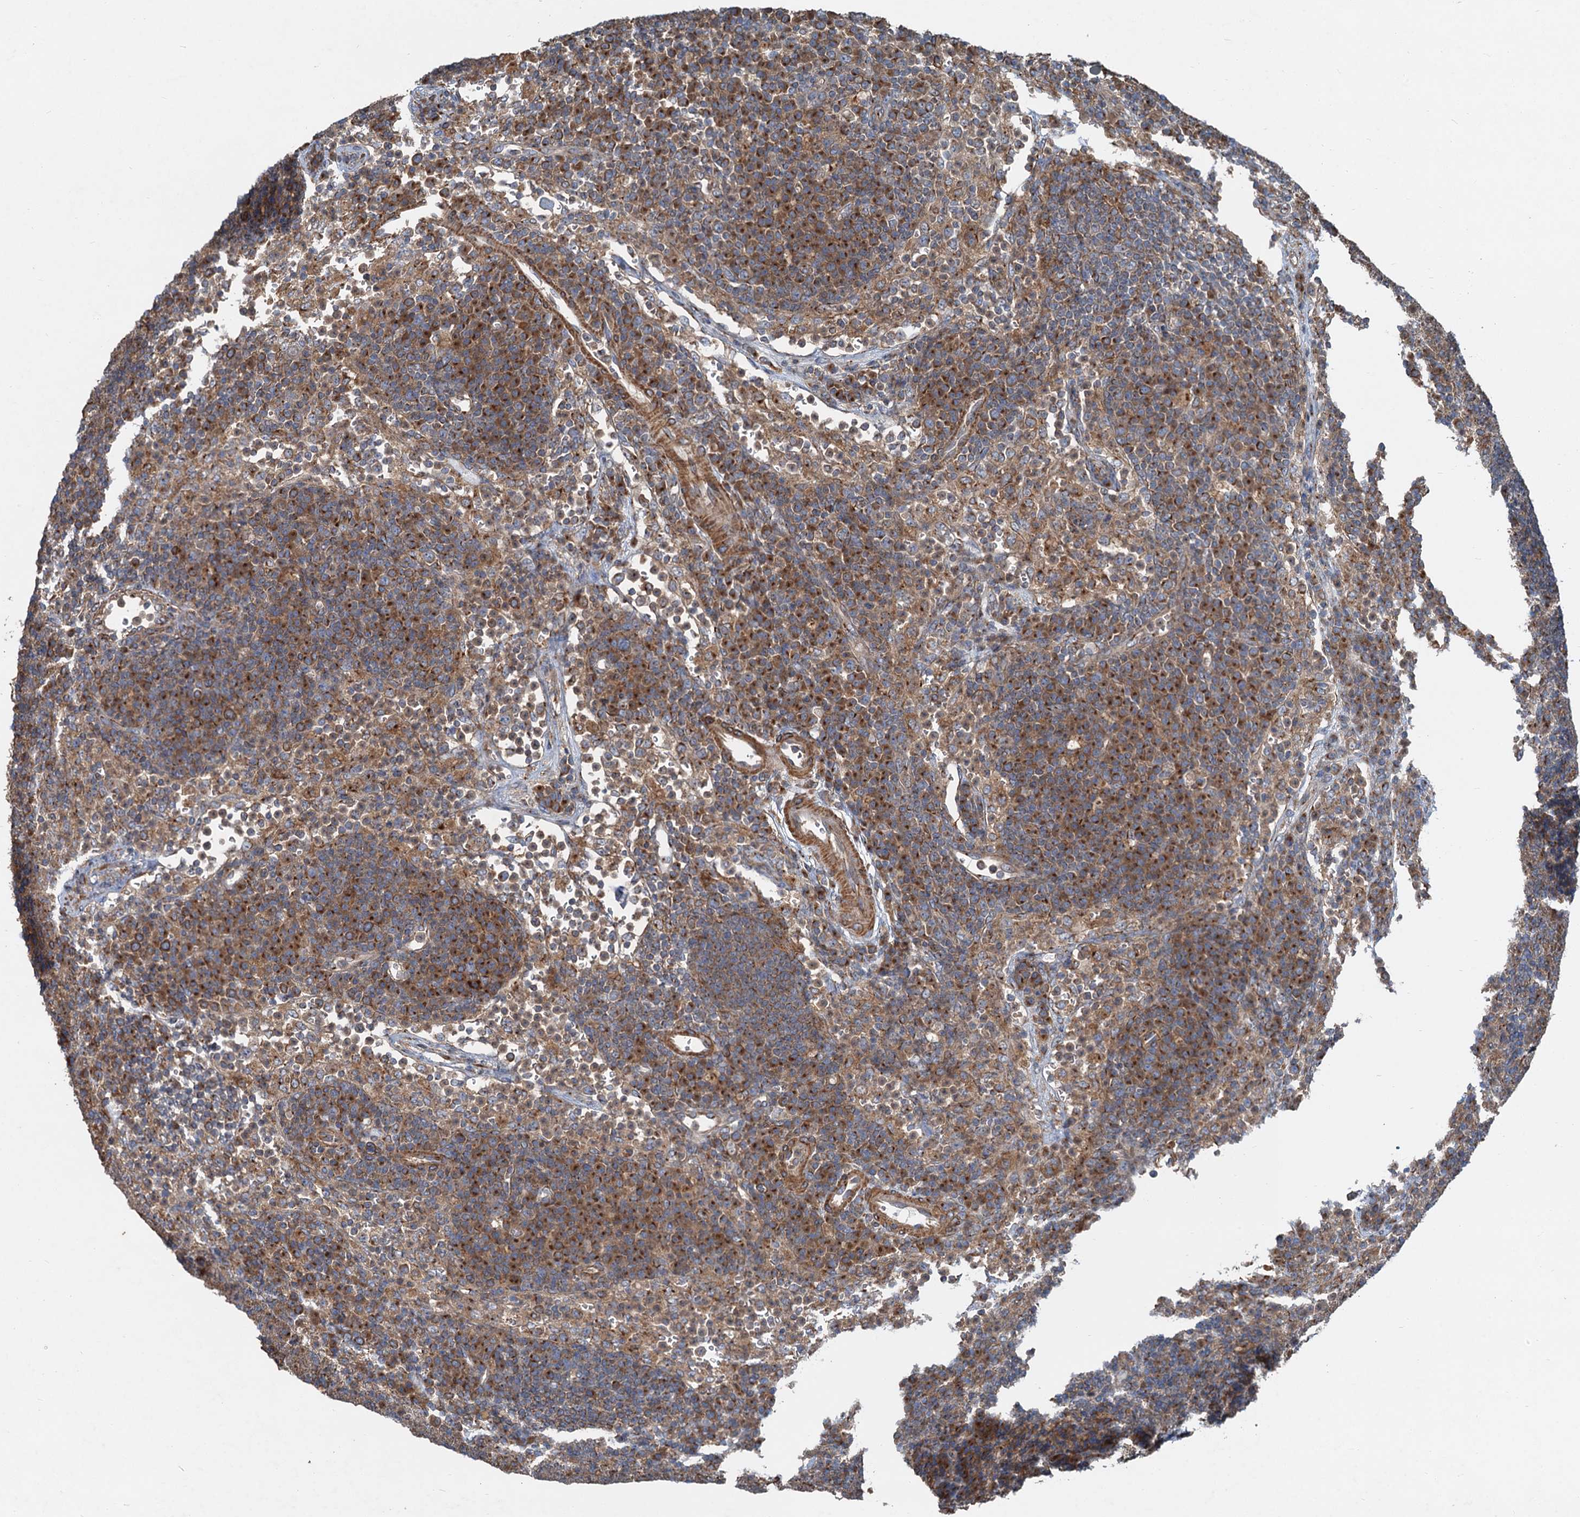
{"staining": {"intensity": "moderate", "quantity": ">75%", "location": "cytoplasmic/membranous"}, "tissue": "lymph node", "cell_type": "Germinal center cells", "image_type": "normal", "snomed": [{"axis": "morphology", "description": "Normal tissue, NOS"}, {"axis": "topography", "description": "Lymph node"}], "caption": "Immunohistochemical staining of benign human lymph node demonstrates >75% levels of moderate cytoplasmic/membranous protein staining in about >75% of germinal center cells. The staining is performed using DAB (3,3'-diaminobenzidine) brown chromogen to label protein expression. The nuclei are counter-stained blue using hematoxylin.", "gene": "ANKRD26", "patient": {"sex": "female", "age": 70}}